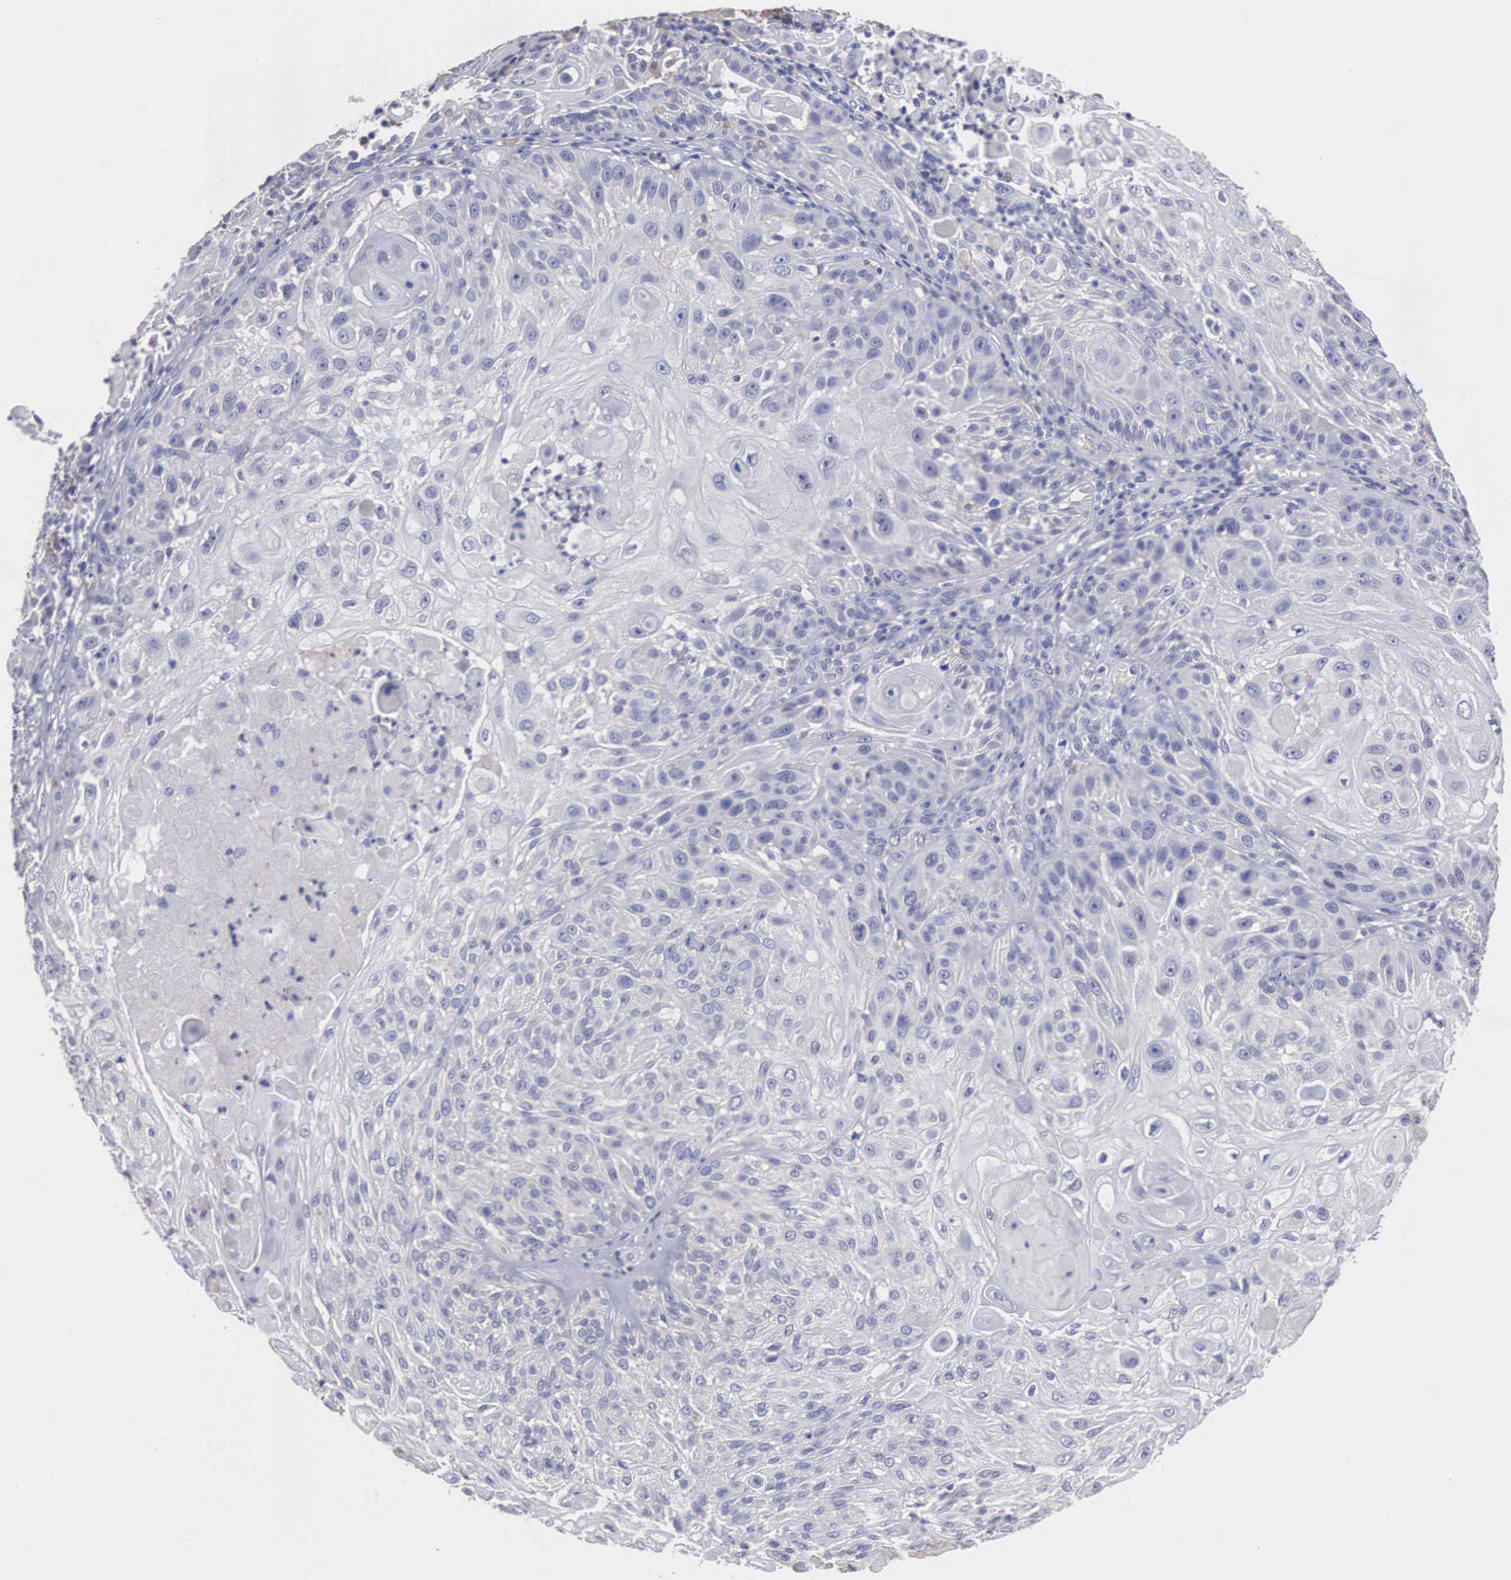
{"staining": {"intensity": "negative", "quantity": "none", "location": "none"}, "tissue": "skin cancer", "cell_type": "Tumor cells", "image_type": "cancer", "snomed": [{"axis": "morphology", "description": "Squamous cell carcinoma, NOS"}, {"axis": "topography", "description": "Skin"}], "caption": "Tumor cells are negative for brown protein staining in skin cancer (squamous cell carcinoma).", "gene": "LIN52", "patient": {"sex": "female", "age": 89}}